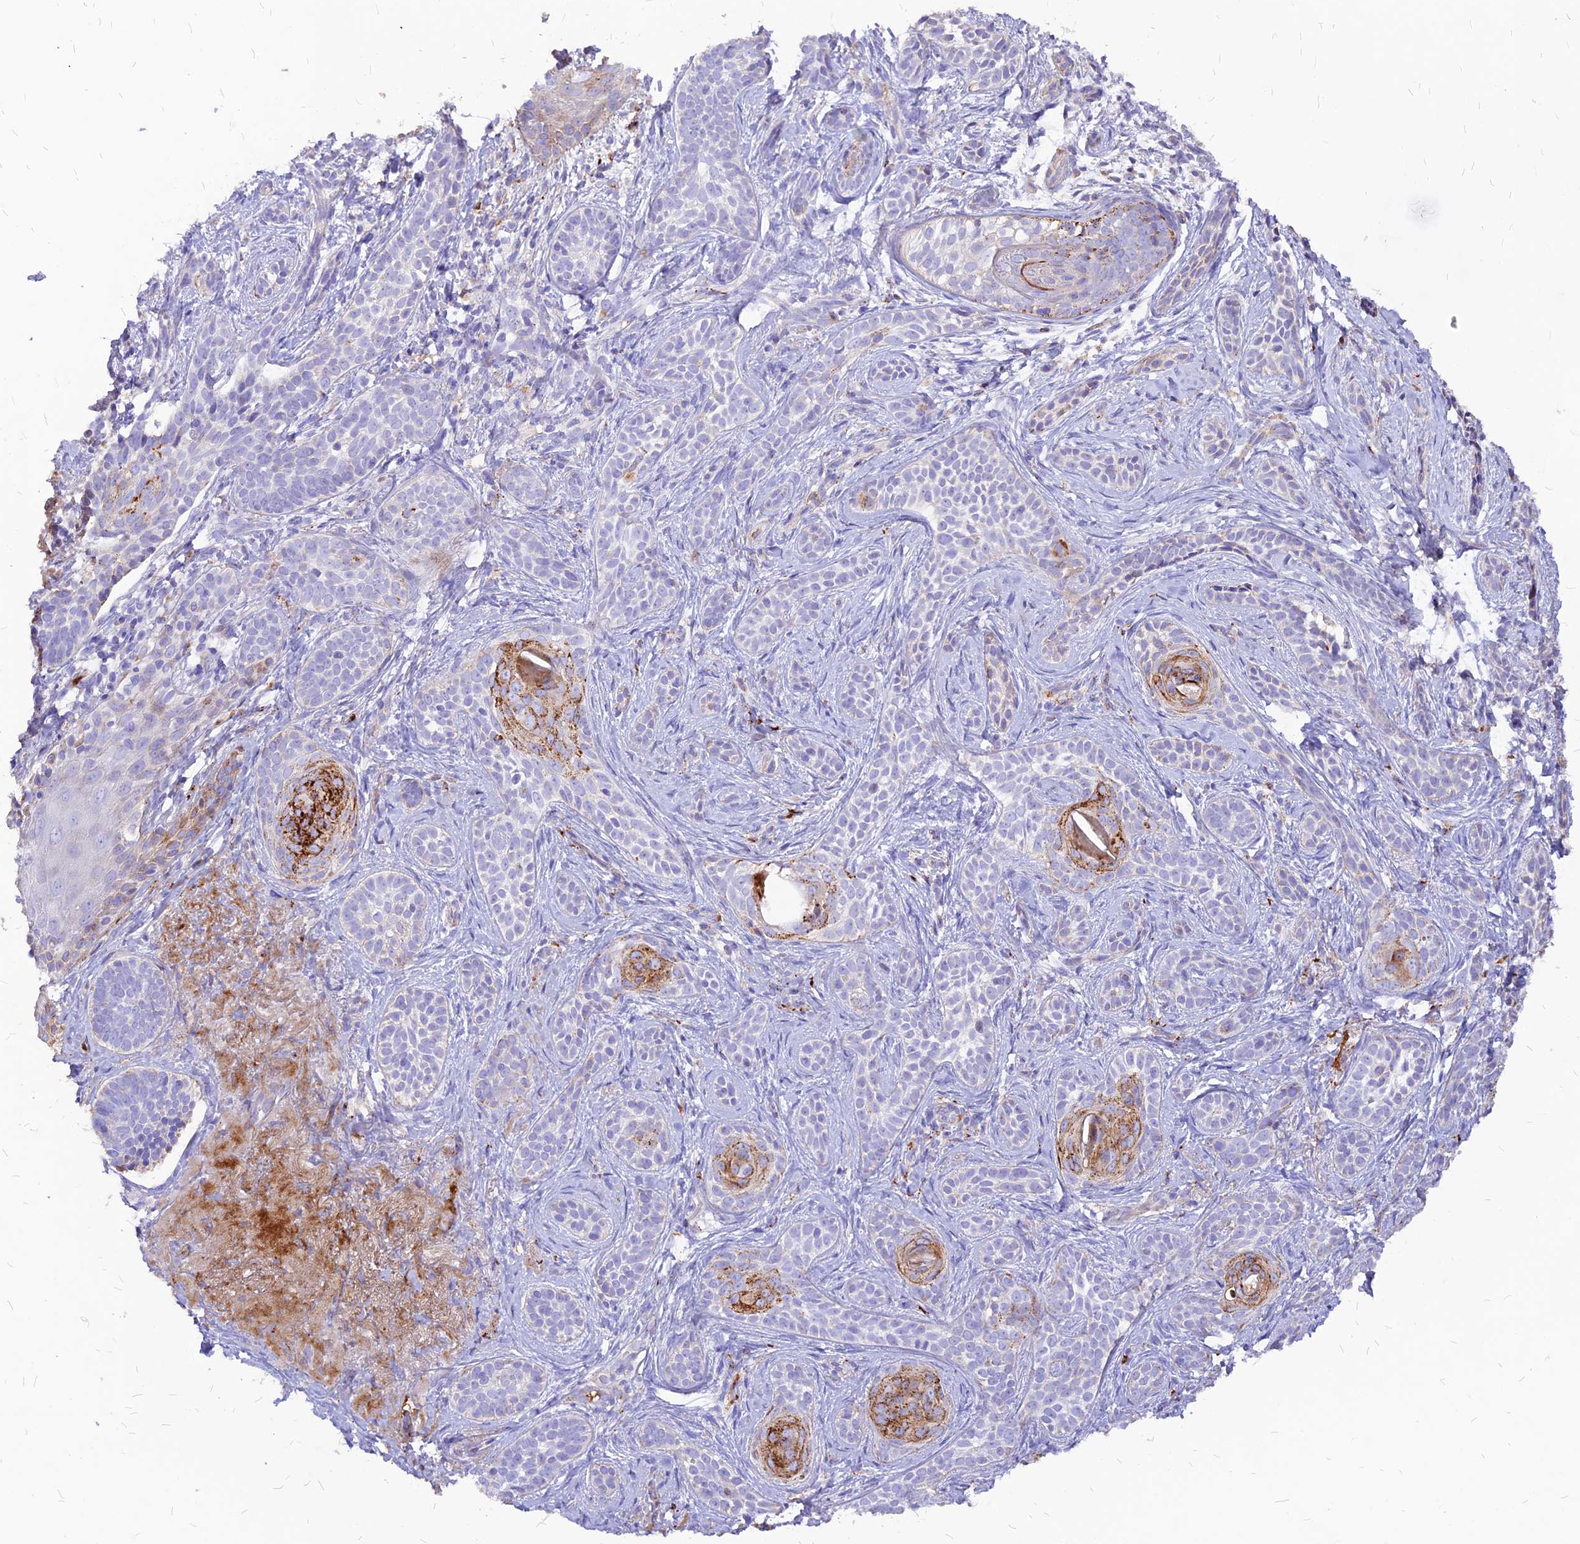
{"staining": {"intensity": "negative", "quantity": "none", "location": "none"}, "tissue": "skin cancer", "cell_type": "Tumor cells", "image_type": "cancer", "snomed": [{"axis": "morphology", "description": "Basal cell carcinoma"}, {"axis": "topography", "description": "Skin"}], "caption": "Immunohistochemistry of human skin basal cell carcinoma reveals no staining in tumor cells.", "gene": "RIMOC1", "patient": {"sex": "male", "age": 71}}